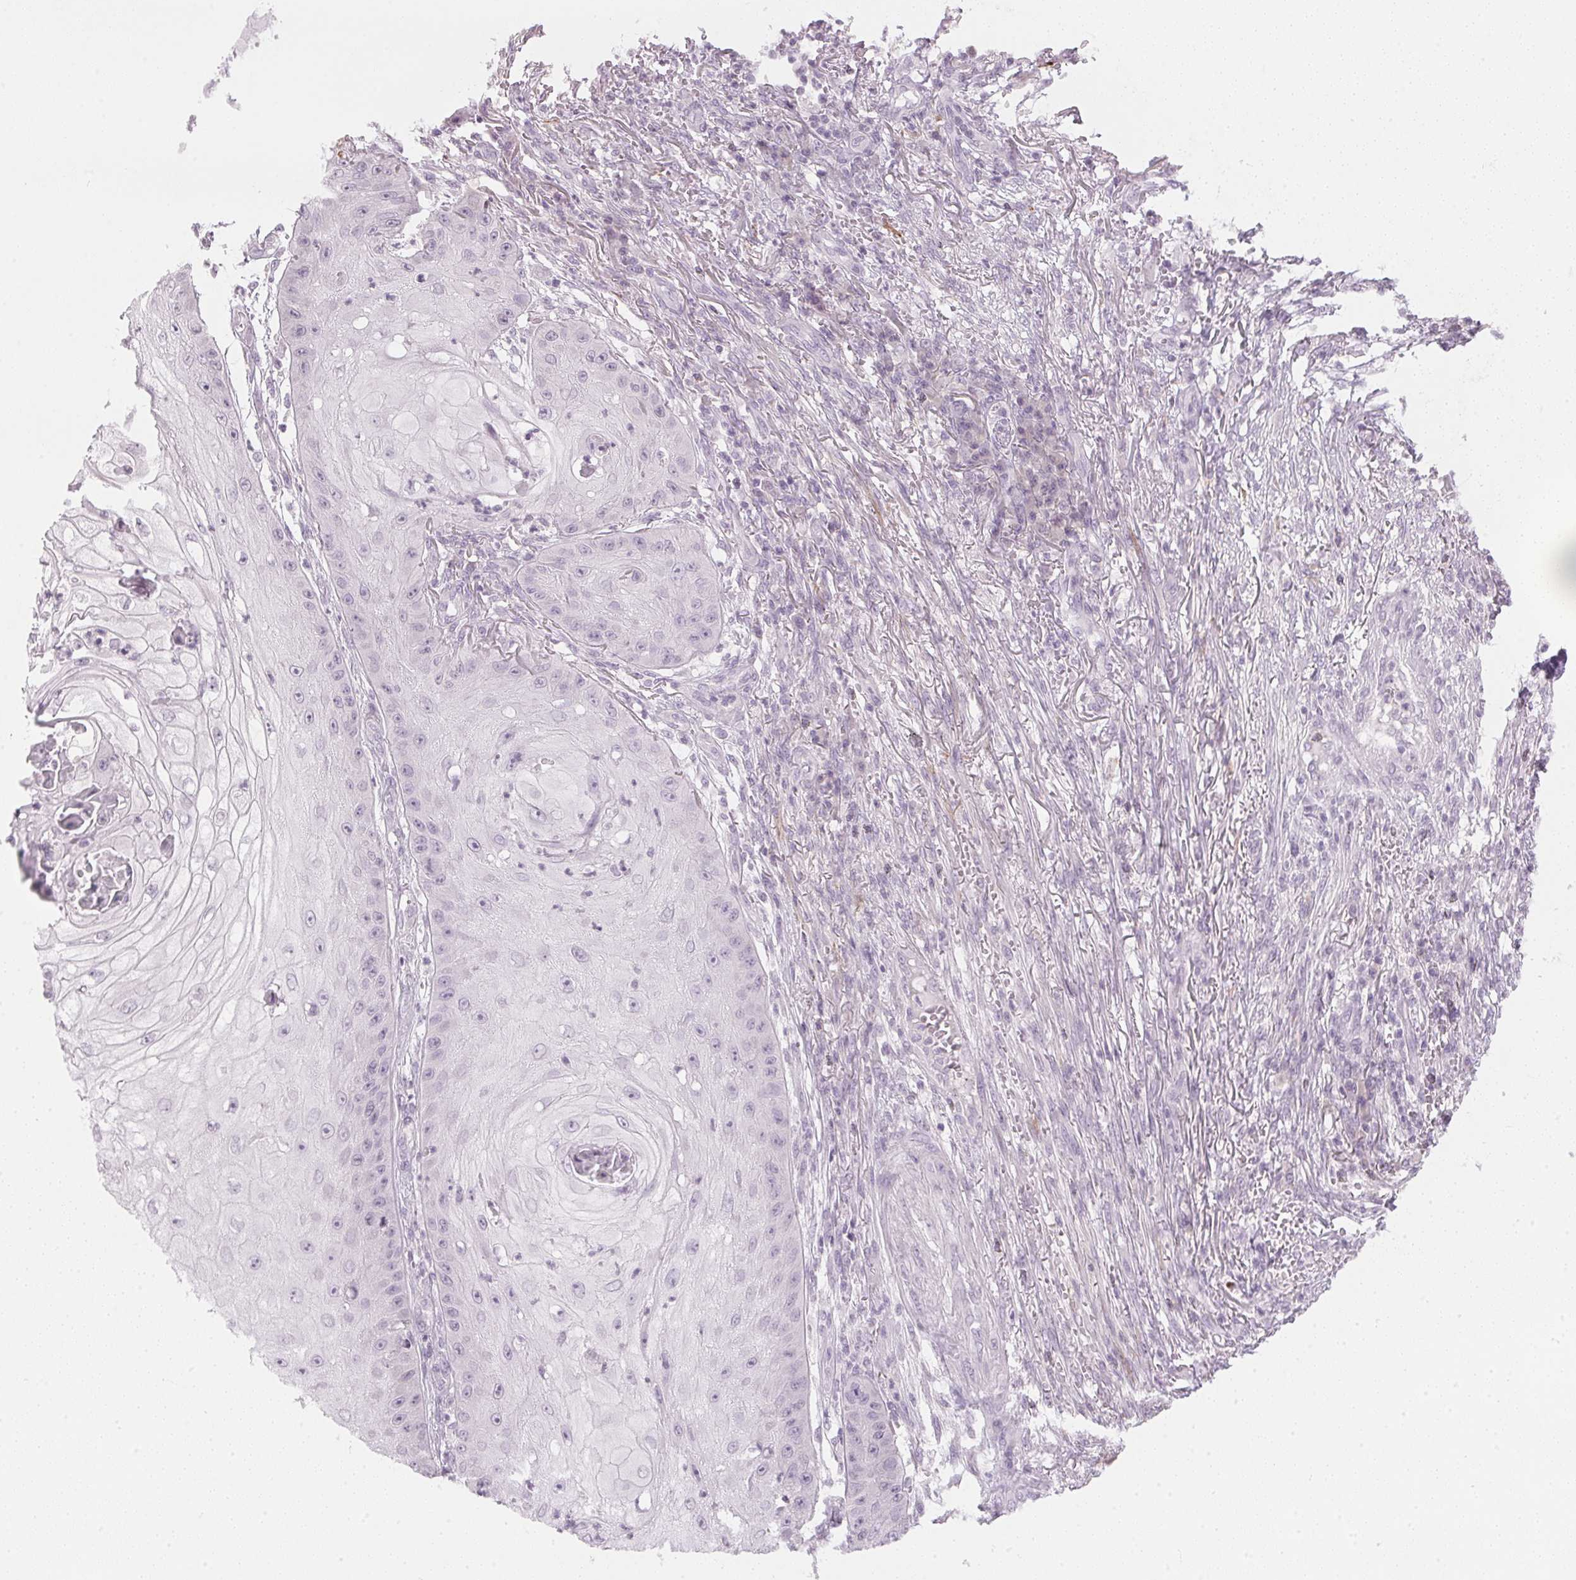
{"staining": {"intensity": "negative", "quantity": "none", "location": "none"}, "tissue": "skin cancer", "cell_type": "Tumor cells", "image_type": "cancer", "snomed": [{"axis": "morphology", "description": "Squamous cell carcinoma, NOS"}, {"axis": "topography", "description": "Skin"}], "caption": "DAB (3,3'-diaminobenzidine) immunohistochemical staining of squamous cell carcinoma (skin) exhibits no significant positivity in tumor cells.", "gene": "SFRP4", "patient": {"sex": "male", "age": 70}}